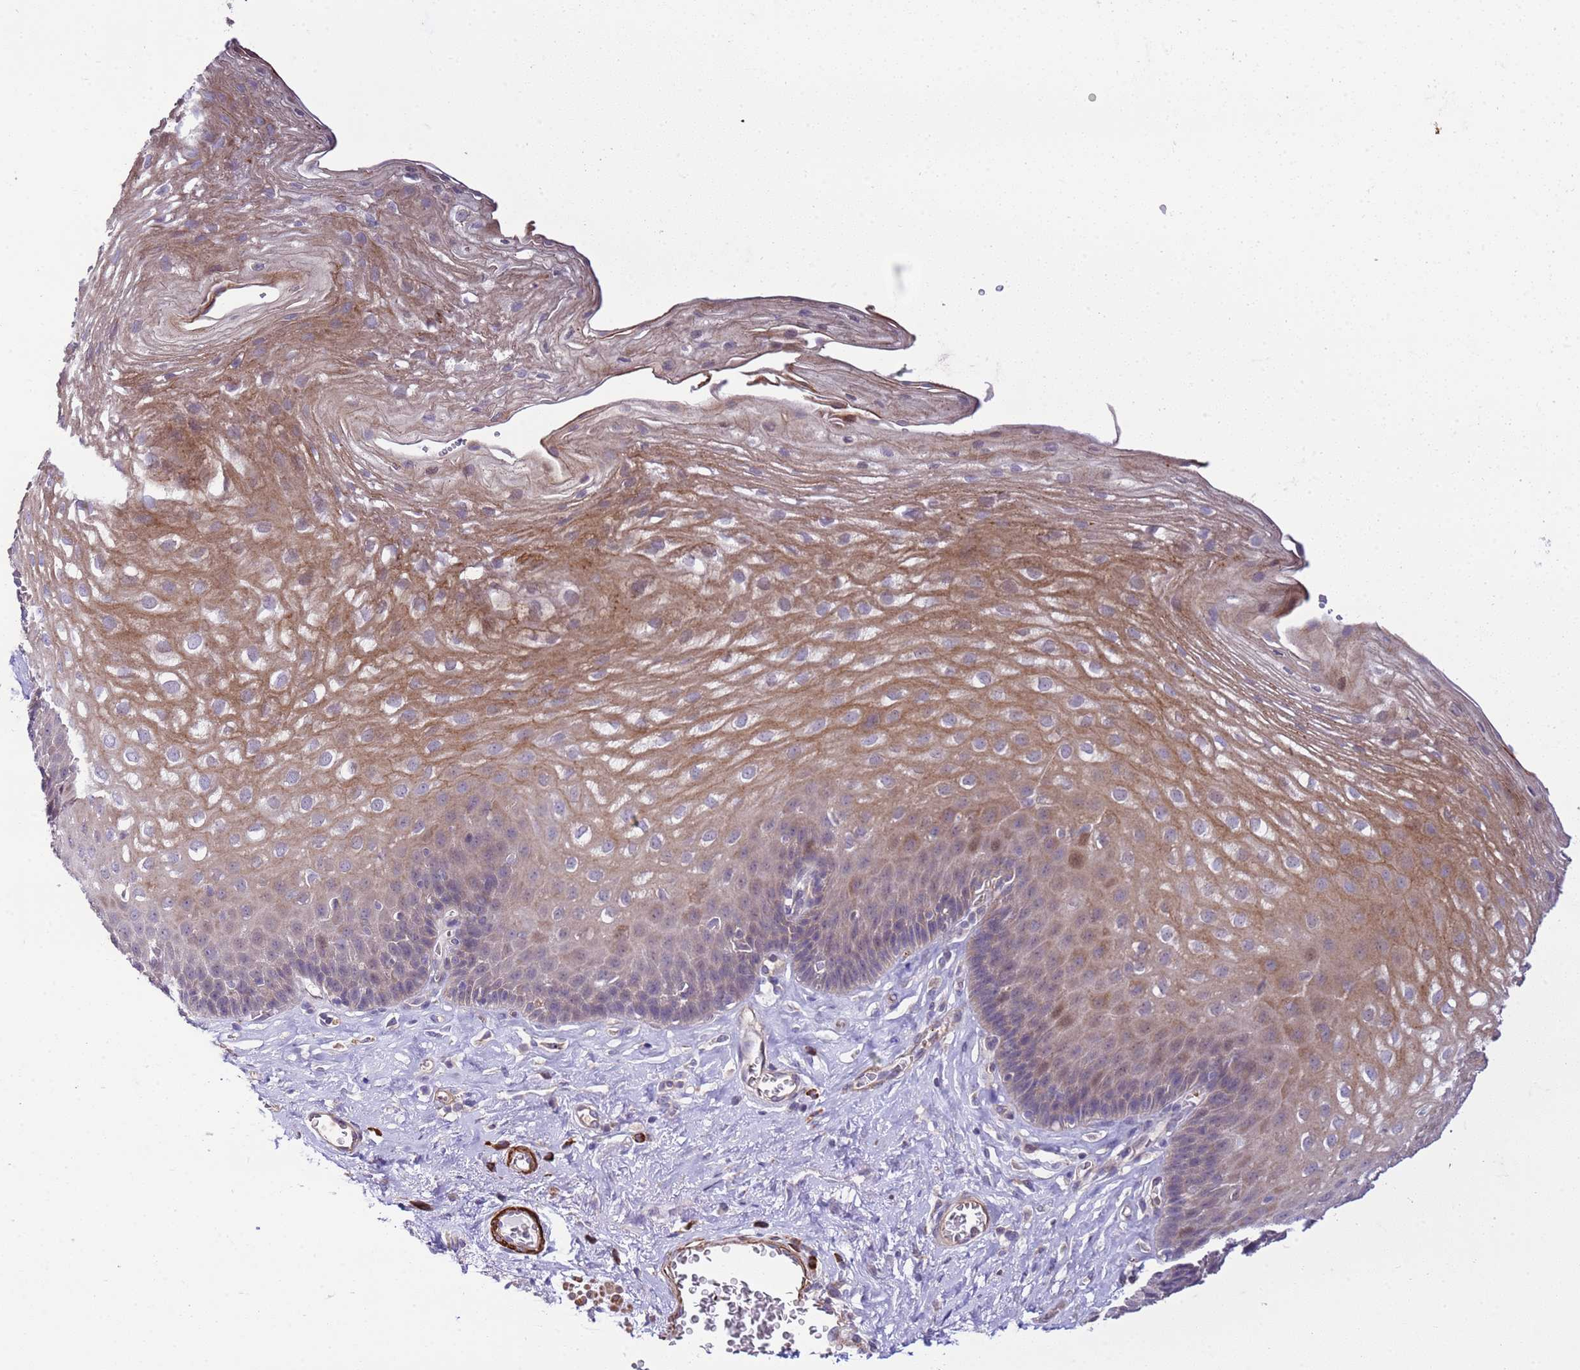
{"staining": {"intensity": "moderate", "quantity": "25%-75%", "location": "cytoplasmic/membranous"}, "tissue": "esophagus", "cell_type": "Squamous epithelial cells", "image_type": "normal", "snomed": [{"axis": "morphology", "description": "Normal tissue, NOS"}, {"axis": "topography", "description": "Esophagus"}], "caption": "A histopathology image of esophagus stained for a protein displays moderate cytoplasmic/membranous brown staining in squamous epithelial cells.", "gene": "GEN1", "patient": {"sex": "female", "age": 66}}